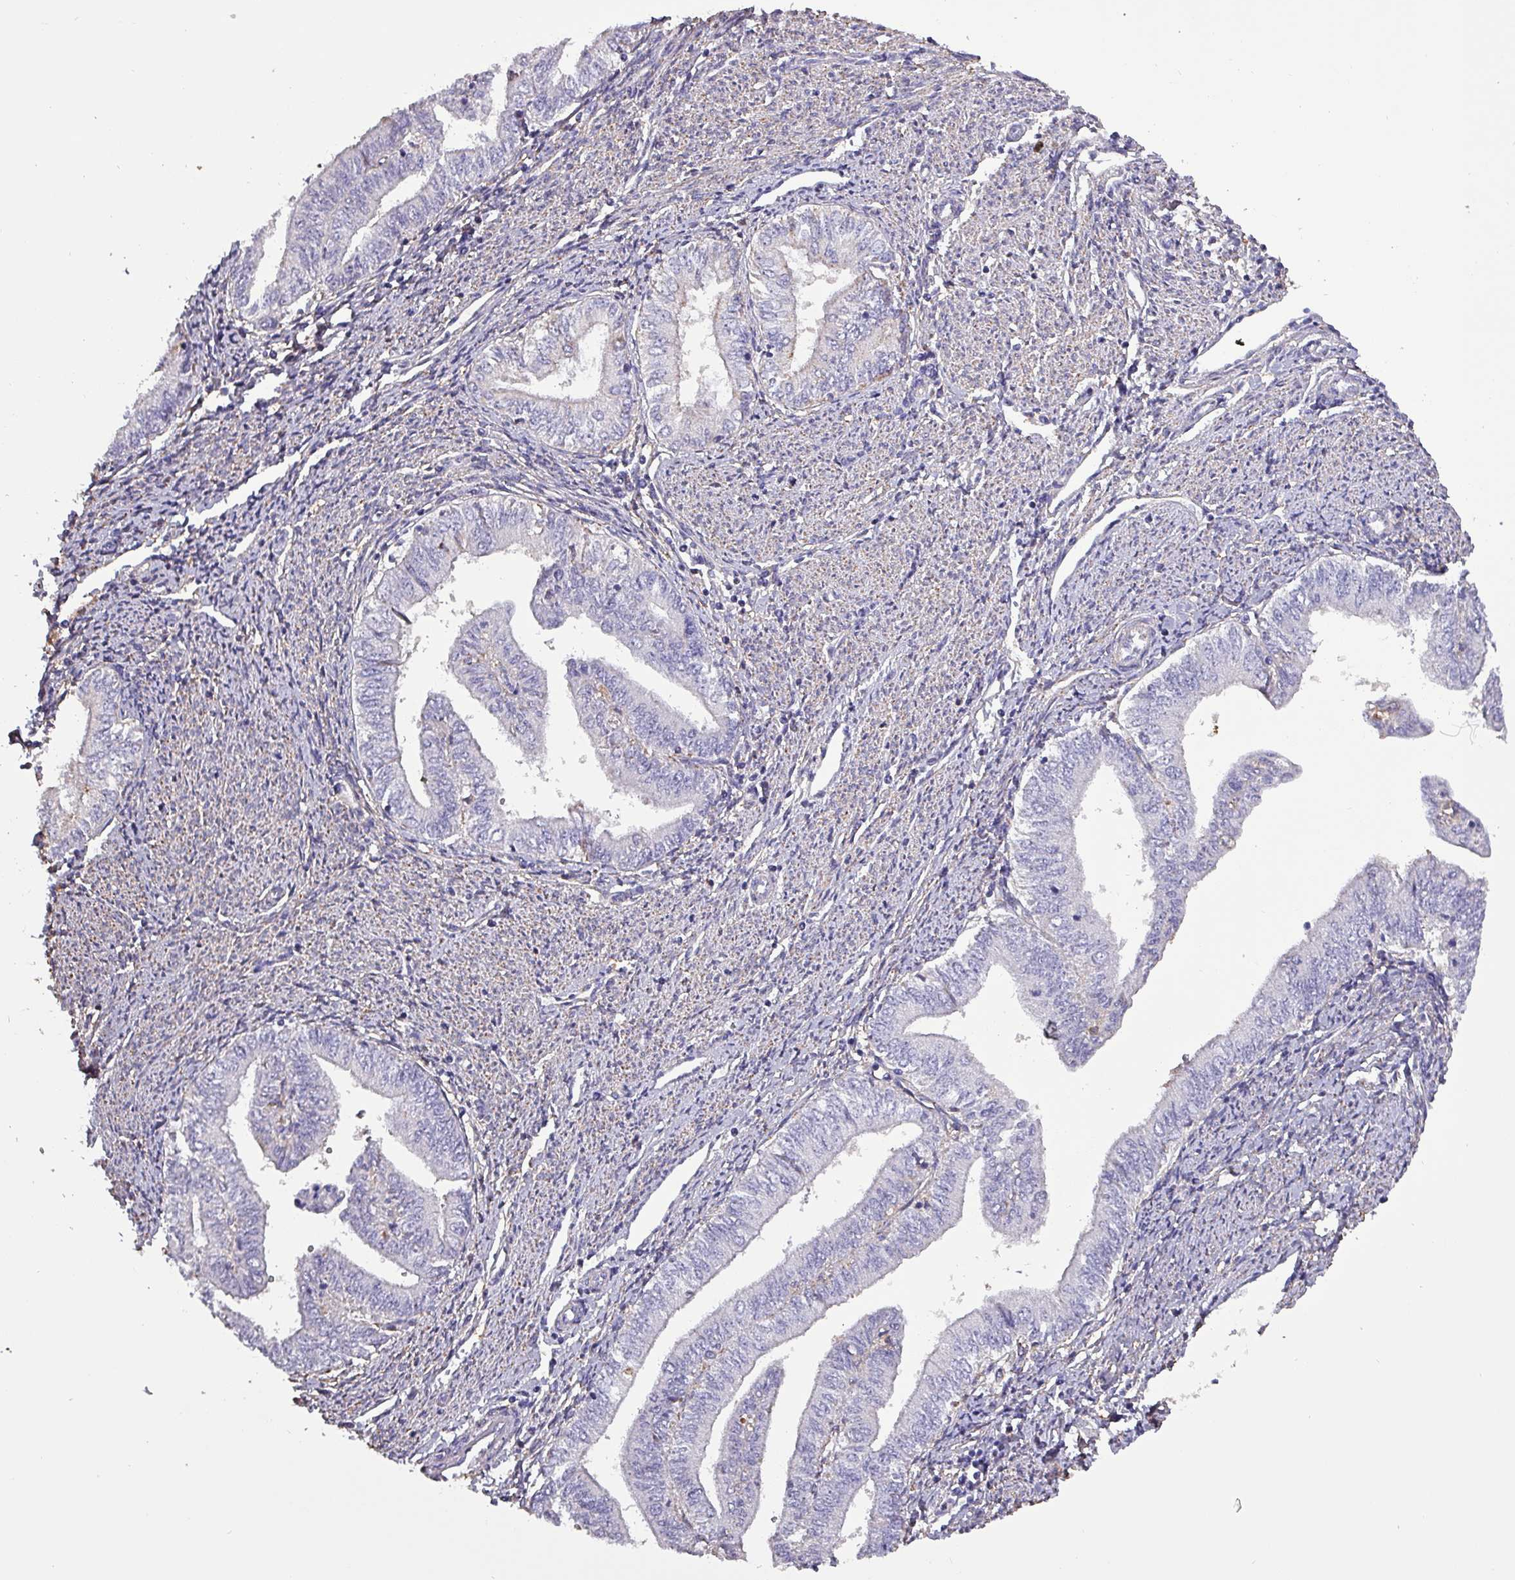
{"staining": {"intensity": "negative", "quantity": "none", "location": "none"}, "tissue": "endometrial cancer", "cell_type": "Tumor cells", "image_type": "cancer", "snomed": [{"axis": "morphology", "description": "Adenocarcinoma, NOS"}, {"axis": "topography", "description": "Endometrium"}], "caption": "Immunohistochemistry histopathology image of neoplastic tissue: adenocarcinoma (endometrial) stained with DAB (3,3'-diaminobenzidine) exhibits no significant protein expression in tumor cells.", "gene": "HTRA4", "patient": {"sex": "female", "age": 66}}